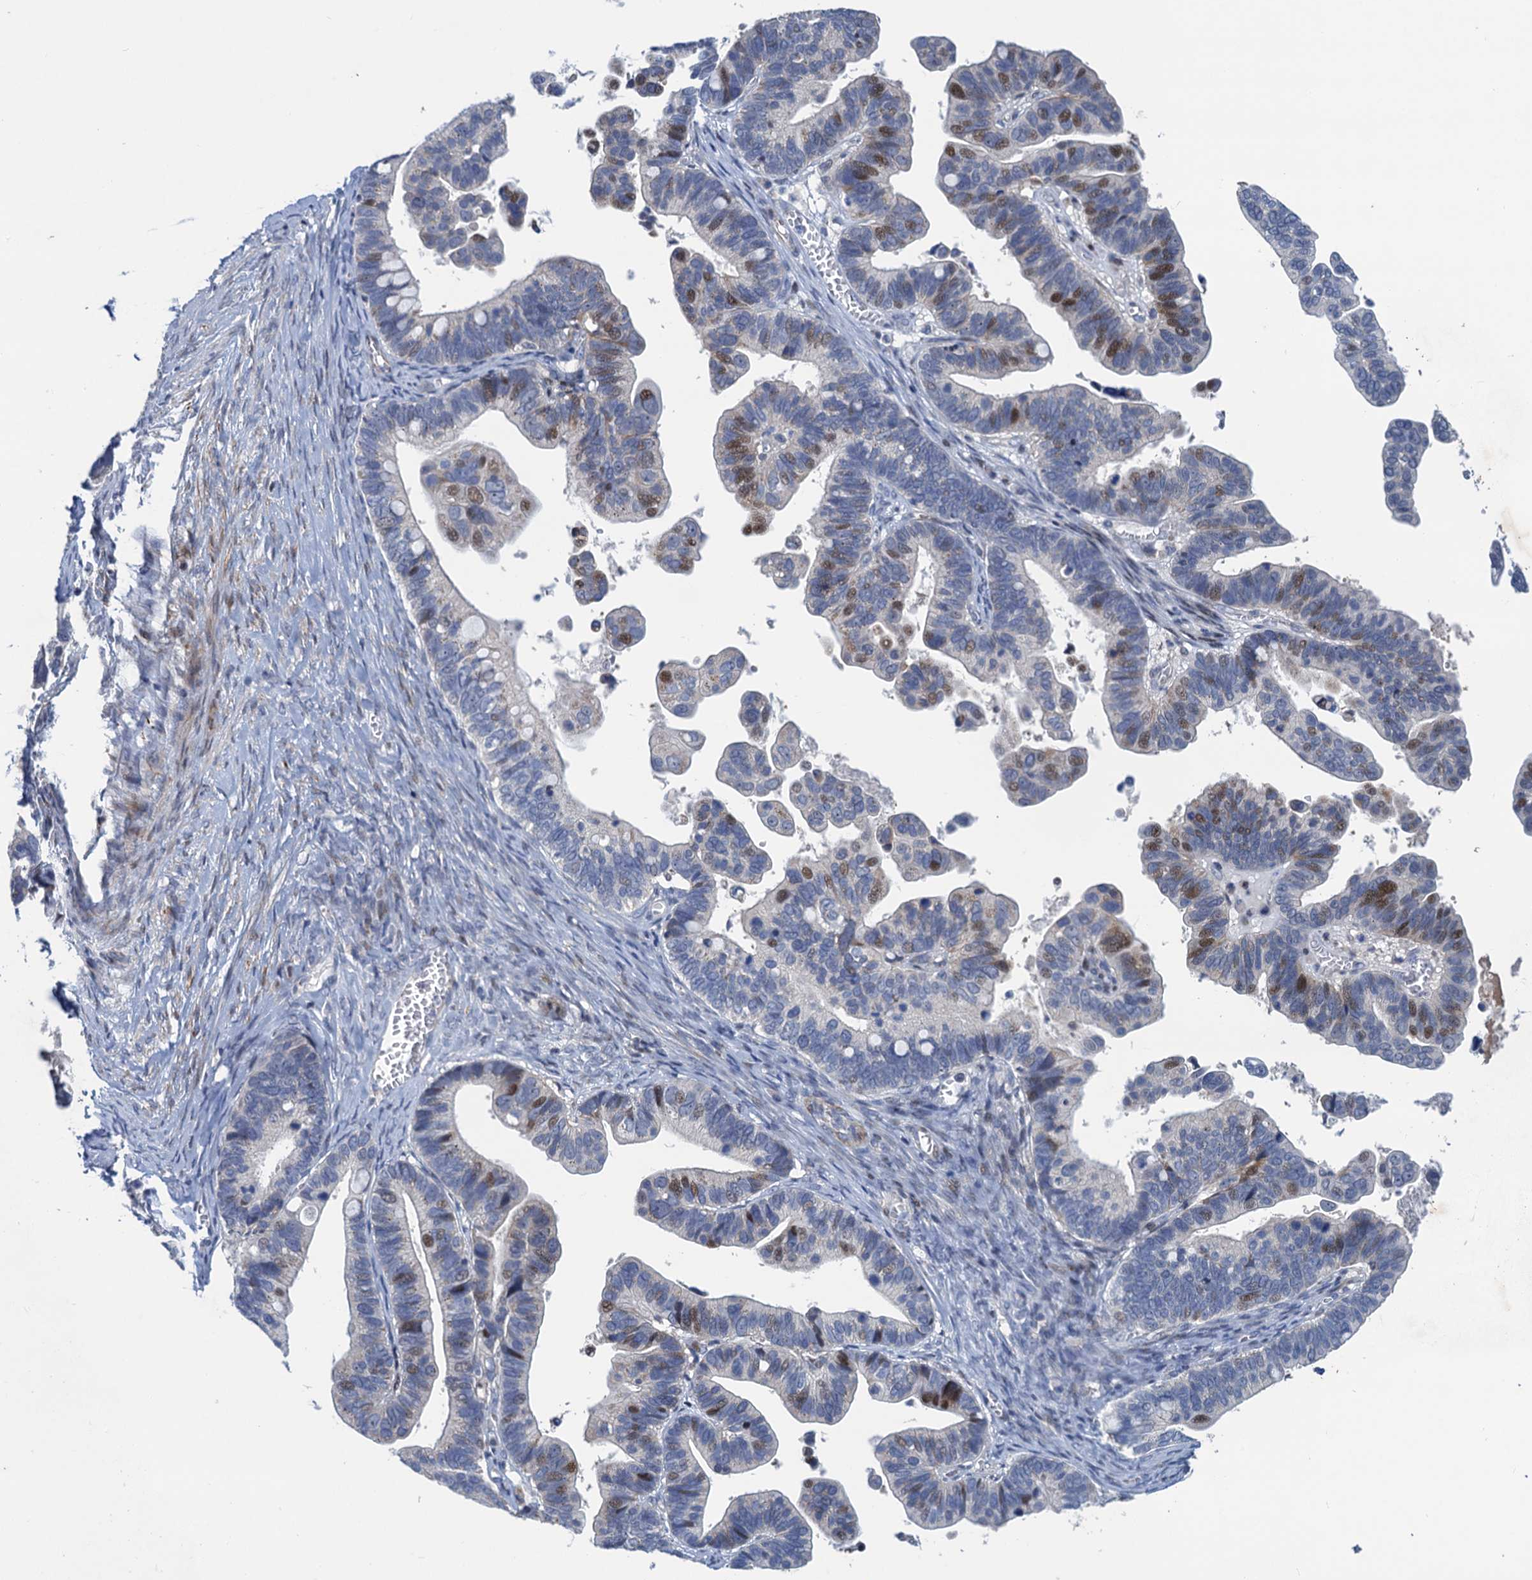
{"staining": {"intensity": "moderate", "quantity": "<25%", "location": "nuclear"}, "tissue": "ovarian cancer", "cell_type": "Tumor cells", "image_type": "cancer", "snomed": [{"axis": "morphology", "description": "Cystadenocarcinoma, serous, NOS"}, {"axis": "topography", "description": "Ovary"}], "caption": "Ovarian cancer stained for a protein demonstrates moderate nuclear positivity in tumor cells.", "gene": "ESYT3", "patient": {"sex": "female", "age": 56}}